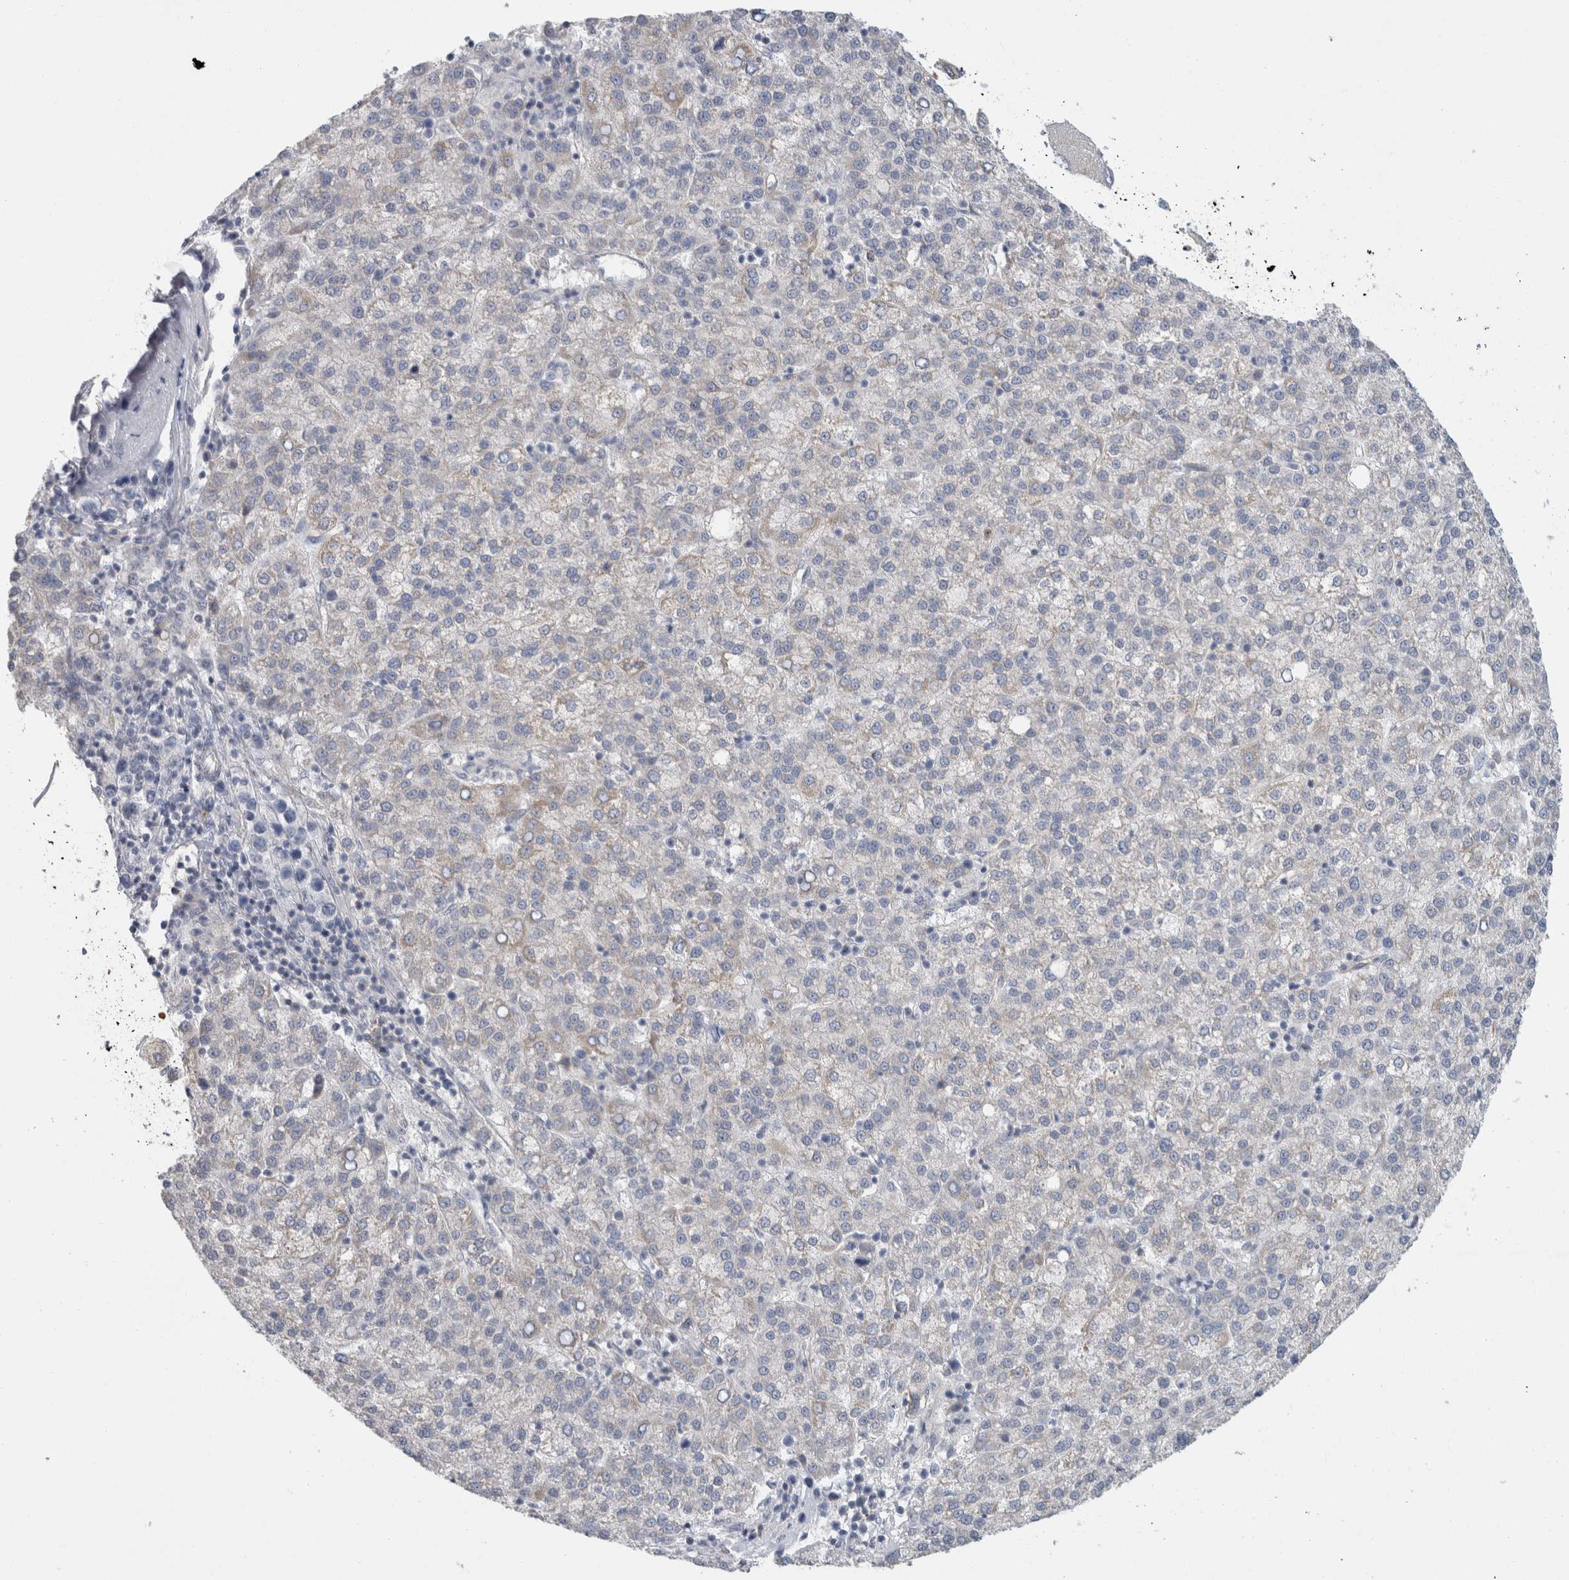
{"staining": {"intensity": "negative", "quantity": "none", "location": "none"}, "tissue": "liver cancer", "cell_type": "Tumor cells", "image_type": "cancer", "snomed": [{"axis": "morphology", "description": "Carcinoma, Hepatocellular, NOS"}, {"axis": "topography", "description": "Liver"}], "caption": "Liver cancer was stained to show a protein in brown. There is no significant positivity in tumor cells.", "gene": "CD55", "patient": {"sex": "female", "age": 58}}